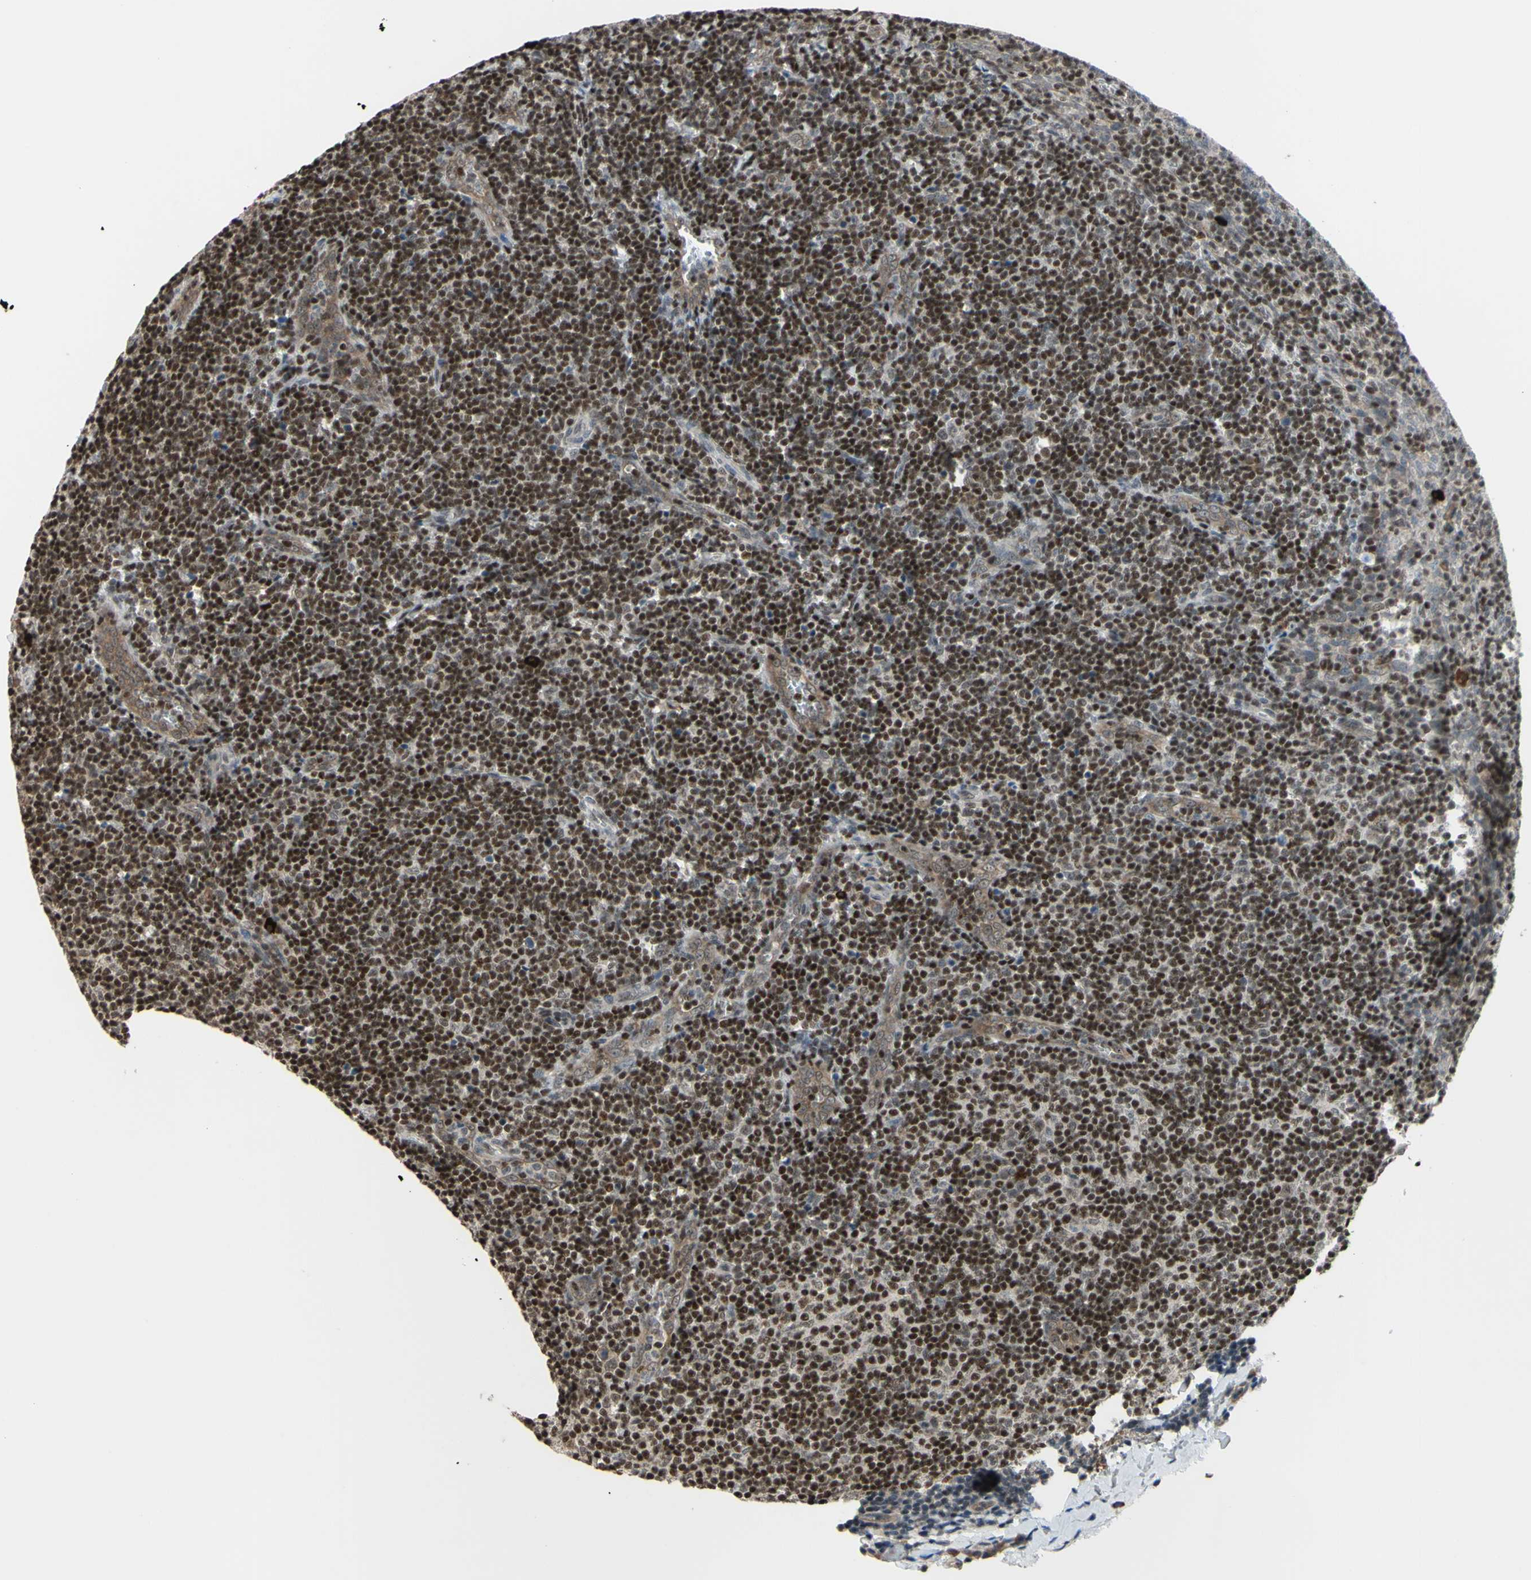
{"staining": {"intensity": "moderate", "quantity": "<25%", "location": "cytoplasmic/membranous,nuclear"}, "tissue": "tonsil", "cell_type": "Germinal center cells", "image_type": "normal", "snomed": [{"axis": "morphology", "description": "Normal tissue, NOS"}, {"axis": "topography", "description": "Tonsil"}], "caption": "Tonsil stained with immunohistochemistry shows moderate cytoplasmic/membranous,nuclear expression in about <25% of germinal center cells. (DAB (3,3'-diaminobenzidine) = brown stain, brightfield microscopy at high magnification).", "gene": "SP4", "patient": {"sex": "male", "age": 31}}